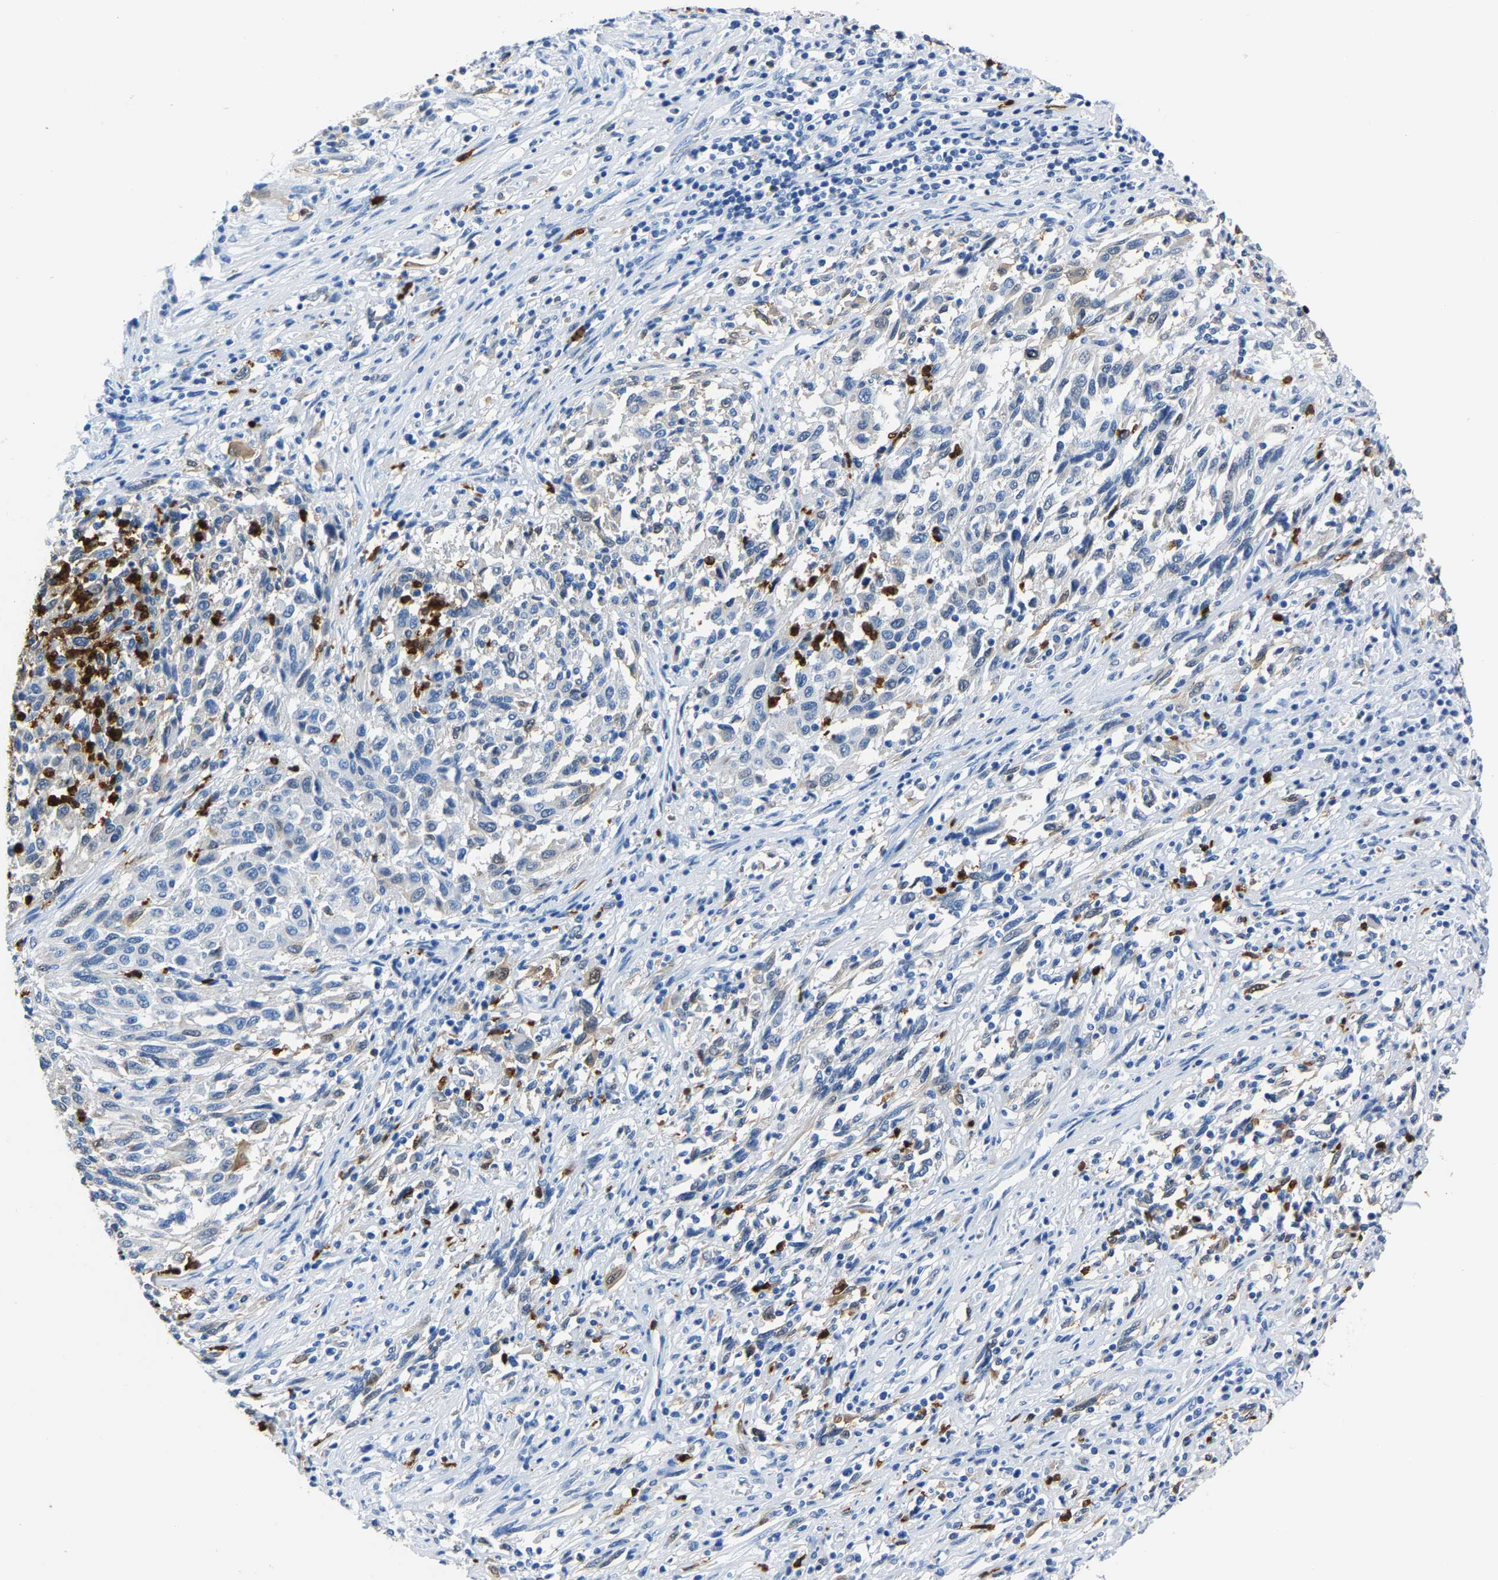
{"staining": {"intensity": "negative", "quantity": "none", "location": "none"}, "tissue": "melanoma", "cell_type": "Tumor cells", "image_type": "cancer", "snomed": [{"axis": "morphology", "description": "Malignant melanoma, Metastatic site"}, {"axis": "topography", "description": "Lymph node"}], "caption": "Human melanoma stained for a protein using IHC shows no expression in tumor cells.", "gene": "S100P", "patient": {"sex": "male", "age": 61}}